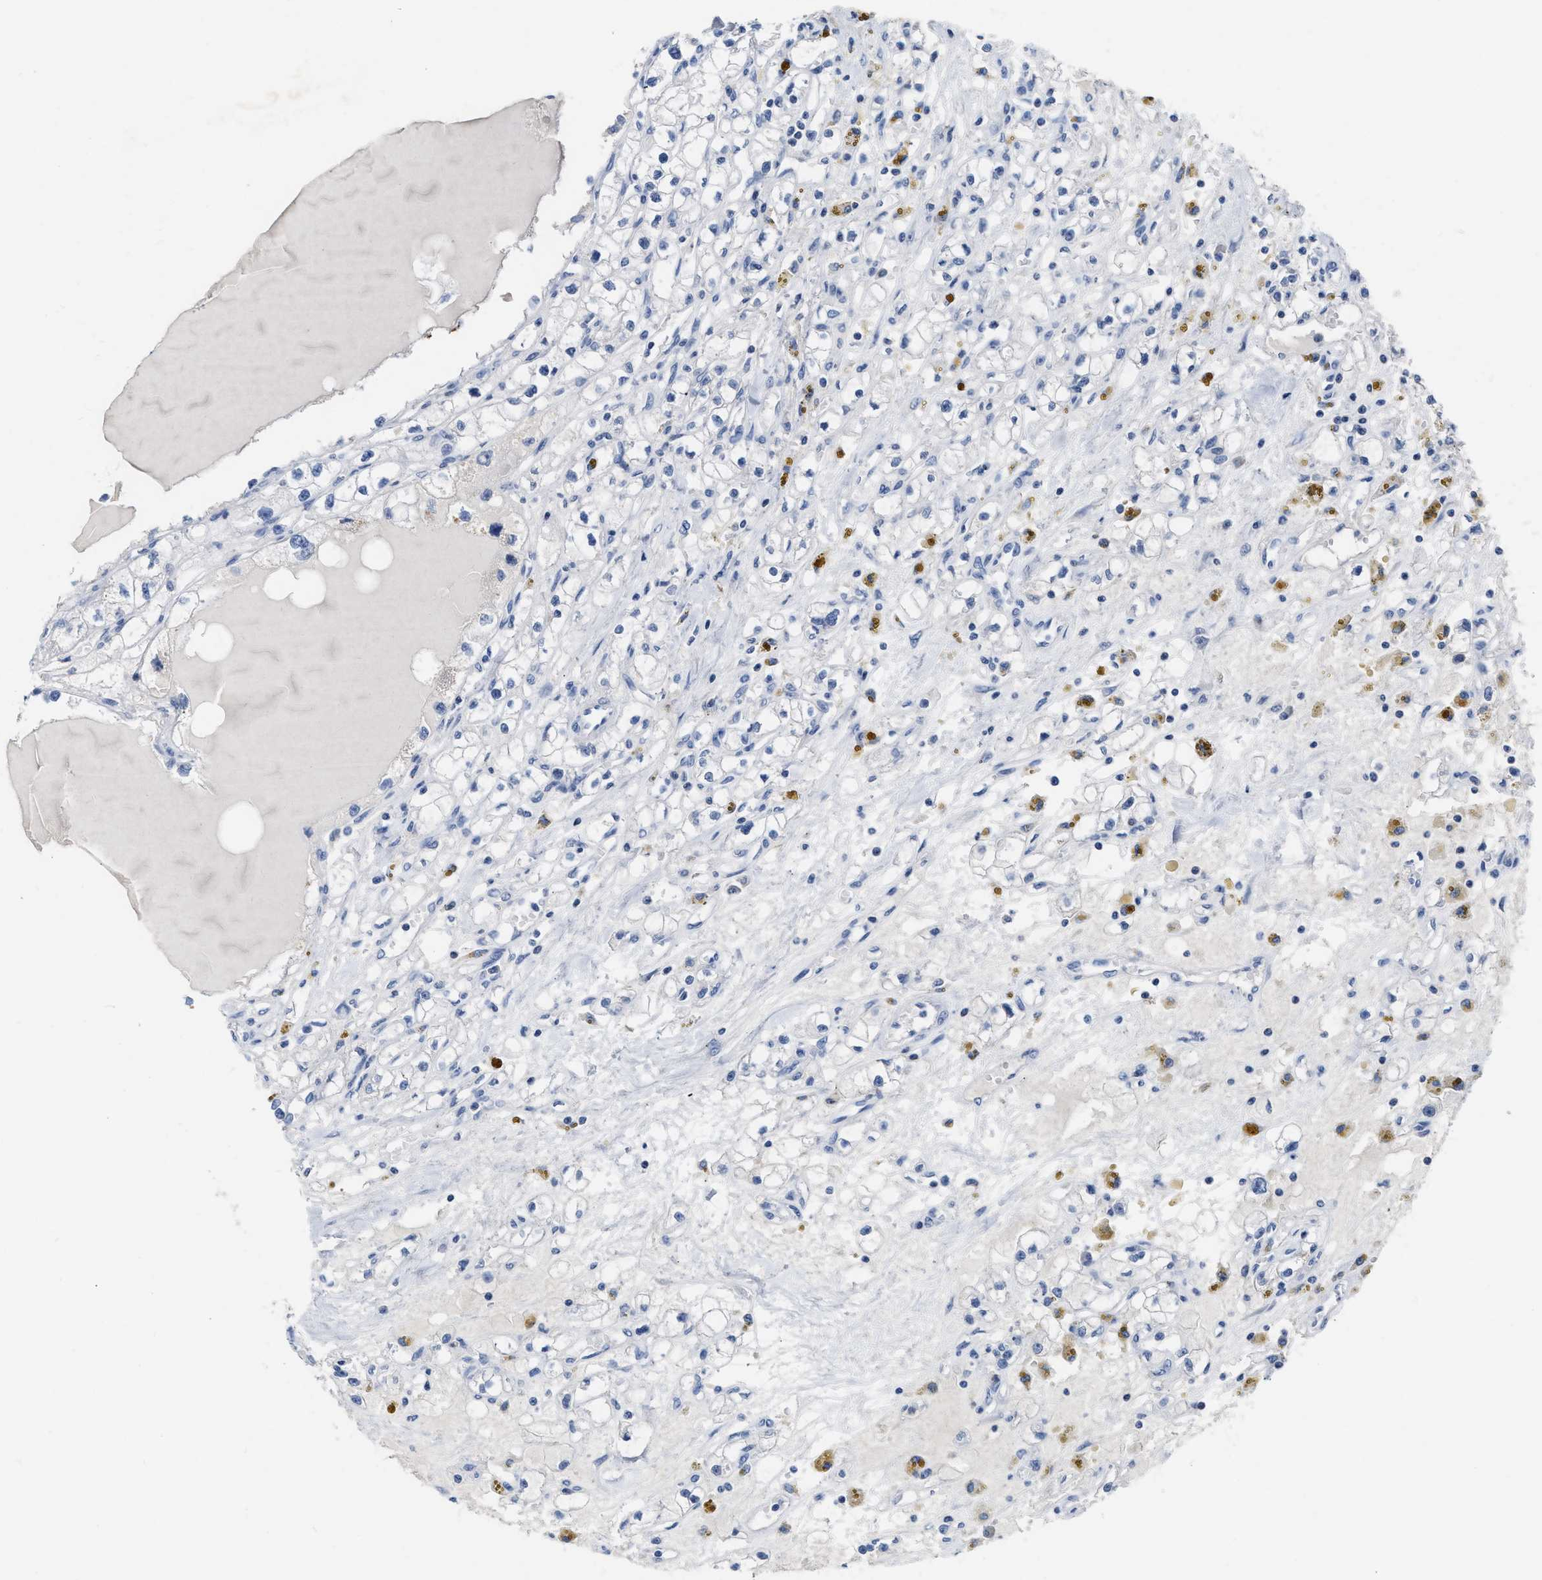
{"staining": {"intensity": "negative", "quantity": "none", "location": "none"}, "tissue": "renal cancer", "cell_type": "Tumor cells", "image_type": "cancer", "snomed": [{"axis": "morphology", "description": "Adenocarcinoma, NOS"}, {"axis": "topography", "description": "Kidney"}], "caption": "DAB immunohistochemical staining of renal cancer (adenocarcinoma) exhibits no significant expression in tumor cells.", "gene": "CEACAM5", "patient": {"sex": "male", "age": 56}}